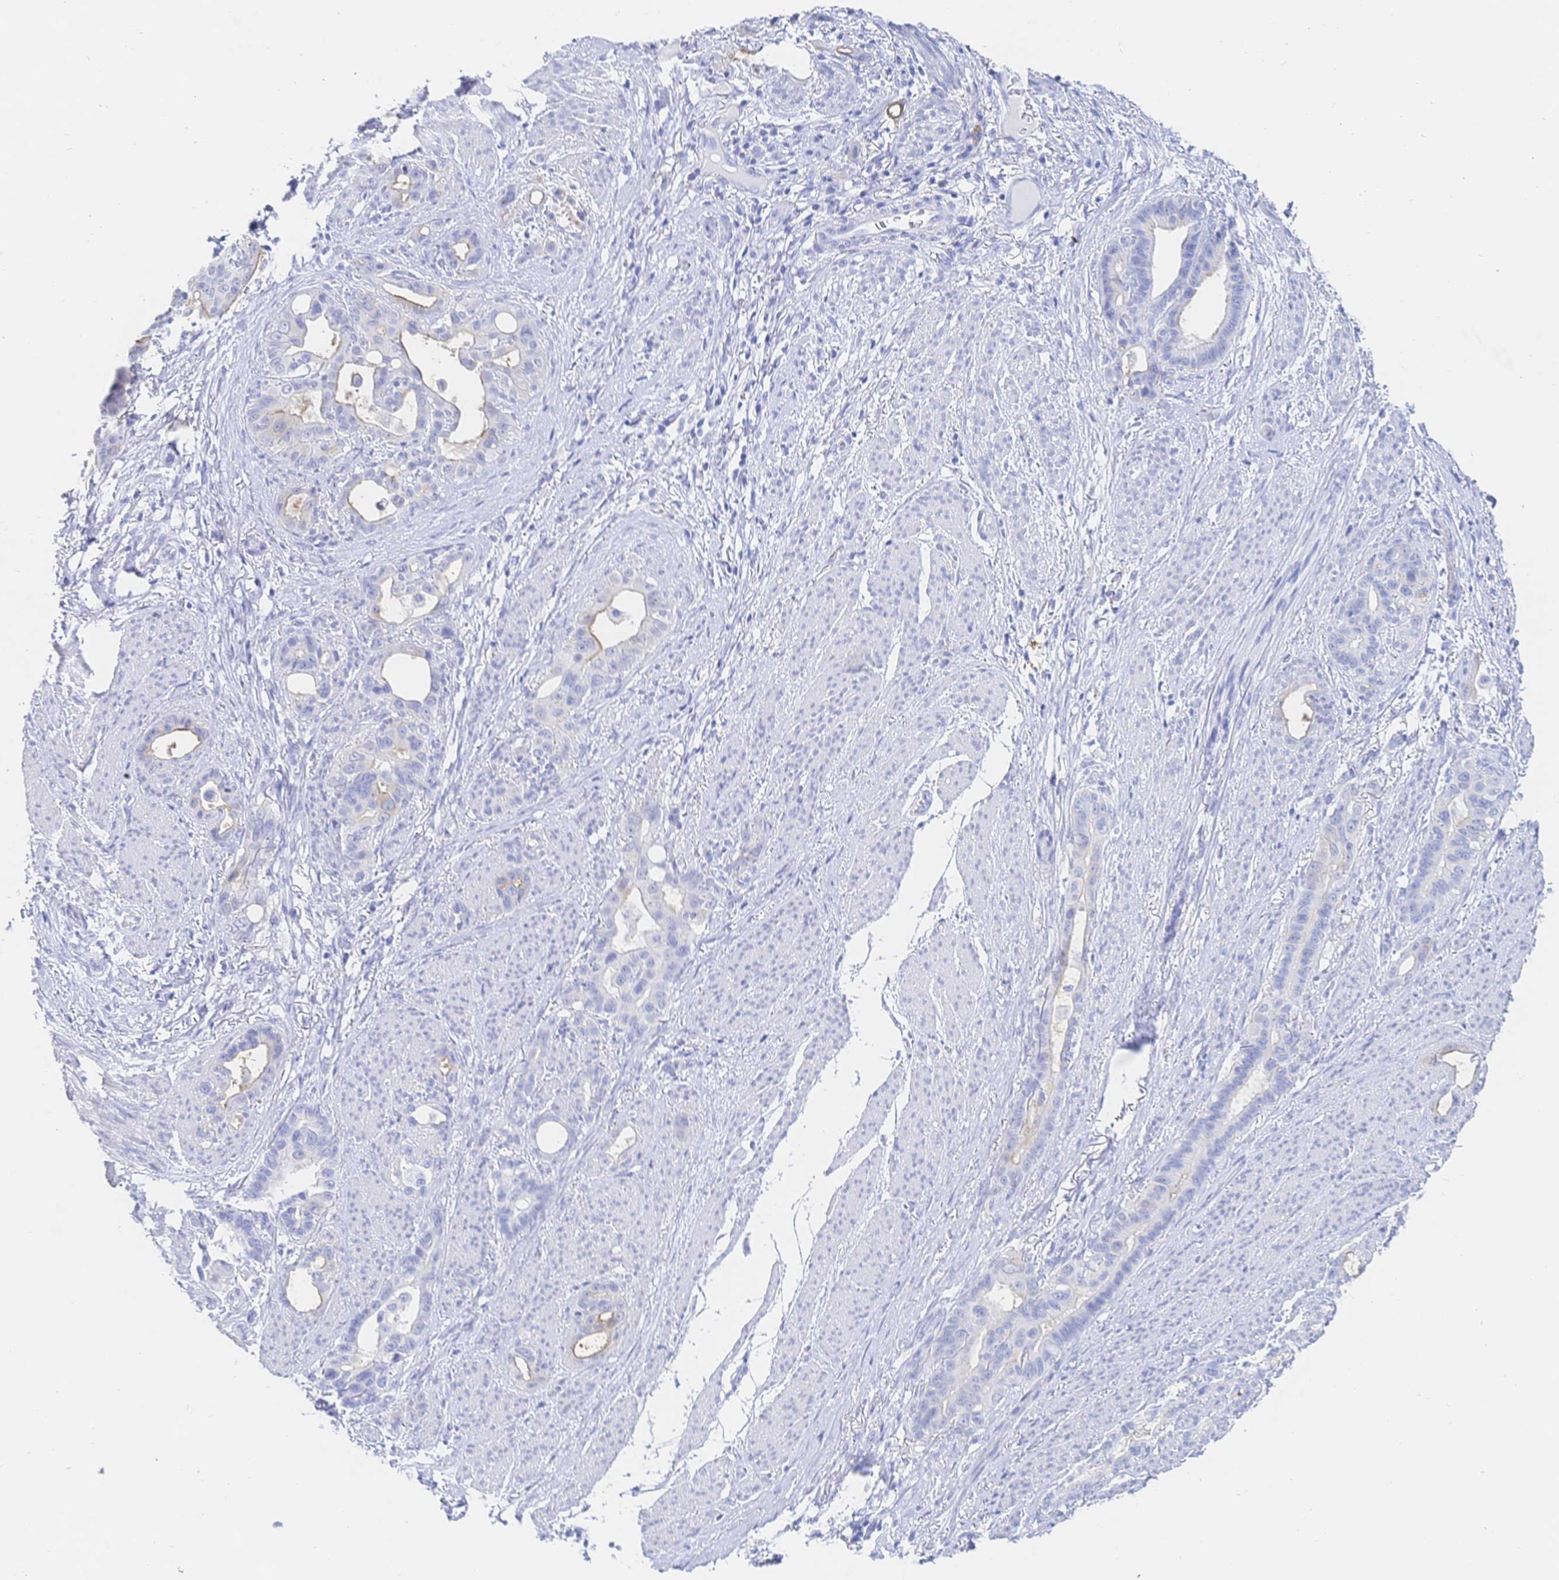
{"staining": {"intensity": "negative", "quantity": "none", "location": "none"}, "tissue": "stomach cancer", "cell_type": "Tumor cells", "image_type": "cancer", "snomed": [{"axis": "morphology", "description": "Normal tissue, NOS"}, {"axis": "morphology", "description": "Adenocarcinoma, NOS"}, {"axis": "topography", "description": "Esophagus"}, {"axis": "topography", "description": "Stomach, upper"}], "caption": "High power microscopy image of an immunohistochemistry (IHC) photomicrograph of stomach cancer, revealing no significant expression in tumor cells. (DAB (3,3'-diaminobenzidine) immunohistochemistry with hematoxylin counter stain).", "gene": "RRM1", "patient": {"sex": "male", "age": 62}}